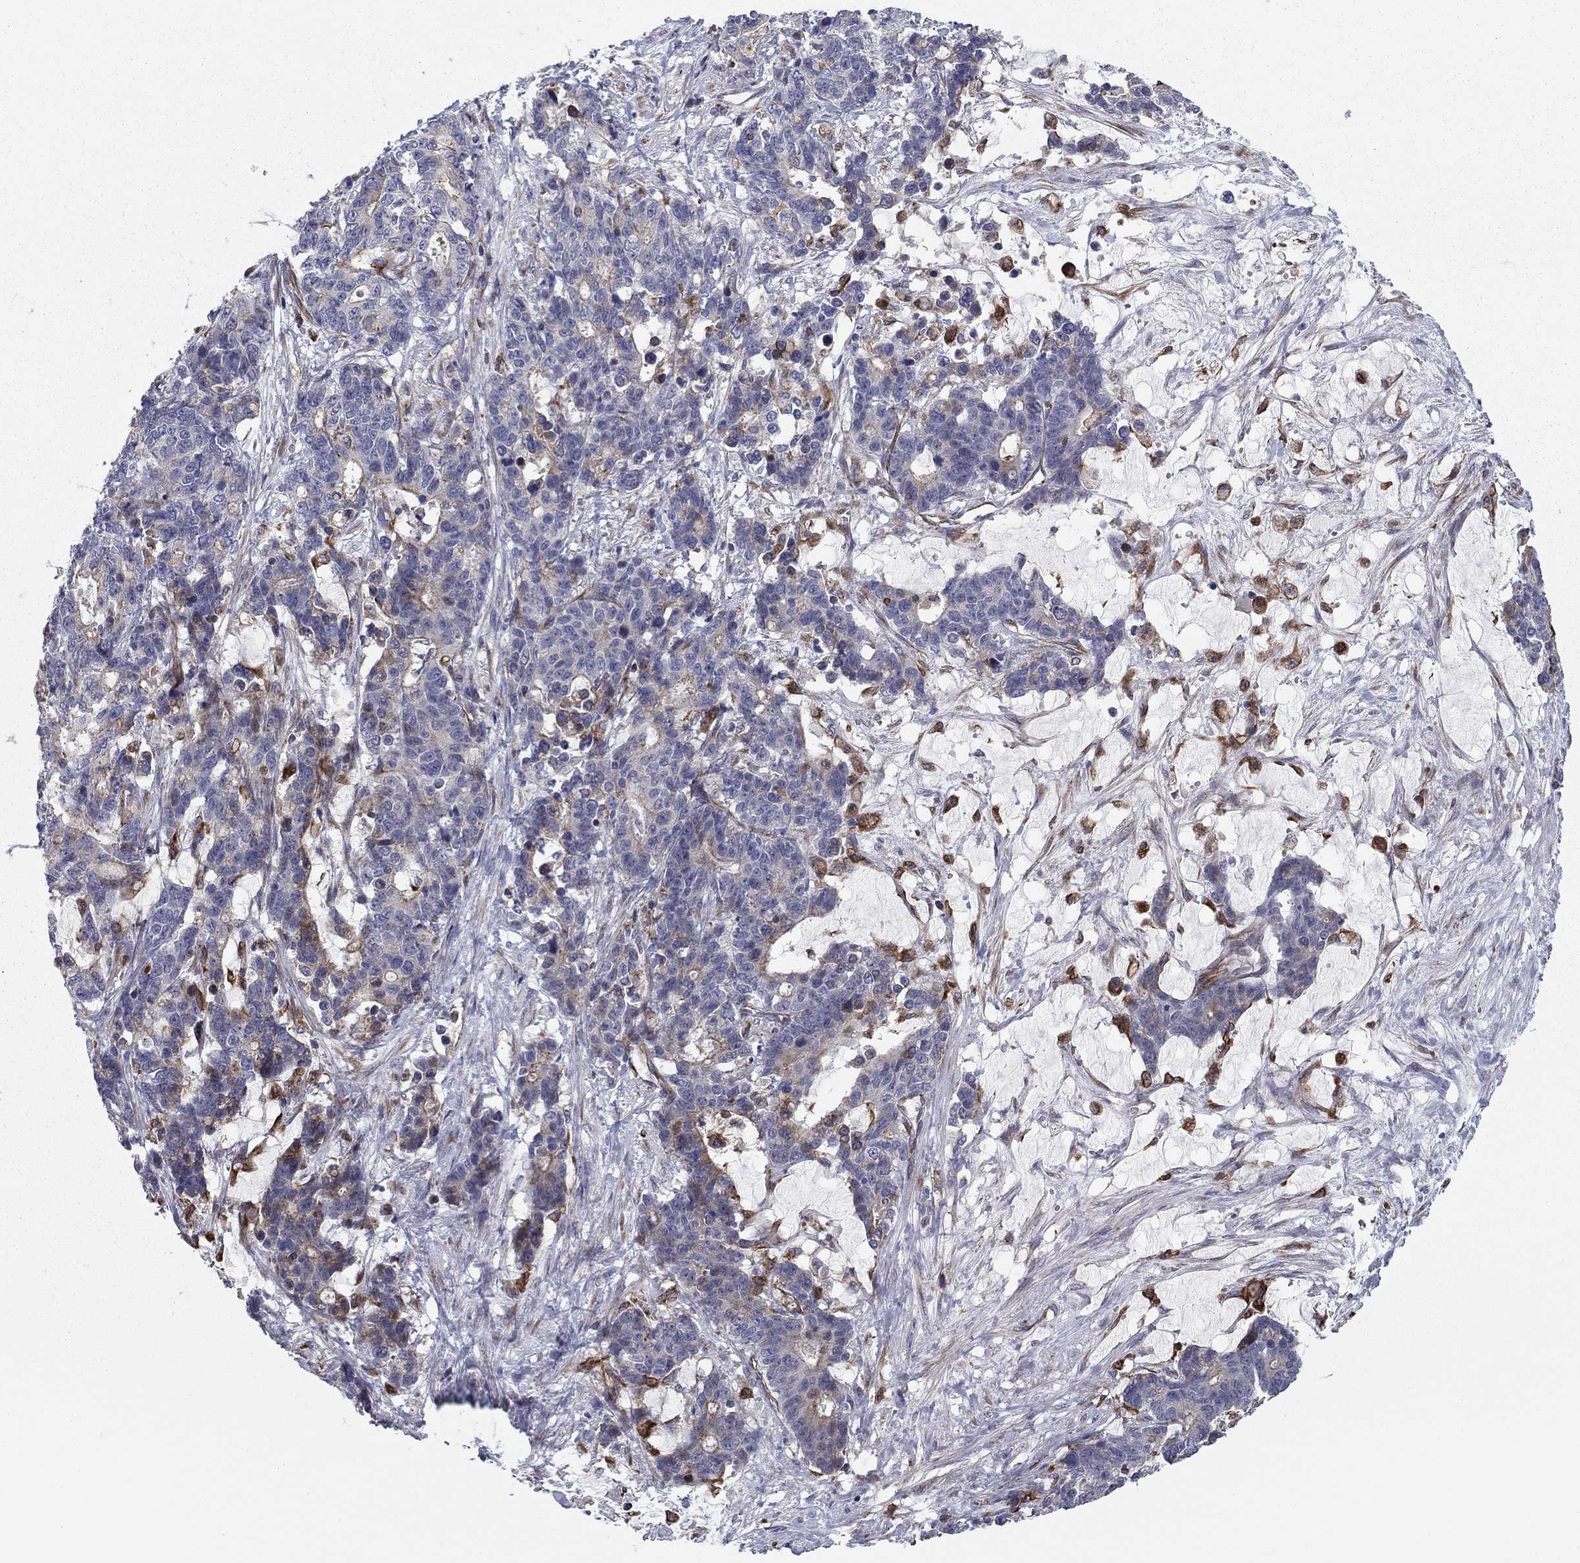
{"staining": {"intensity": "weak", "quantity": "<25%", "location": "cytoplasmic/membranous"}, "tissue": "stomach cancer", "cell_type": "Tumor cells", "image_type": "cancer", "snomed": [{"axis": "morphology", "description": "Normal tissue, NOS"}, {"axis": "morphology", "description": "Adenocarcinoma, NOS"}, {"axis": "topography", "description": "Stomach"}], "caption": "The photomicrograph displays no significant expression in tumor cells of stomach cancer.", "gene": "CLSTN1", "patient": {"sex": "female", "age": 64}}